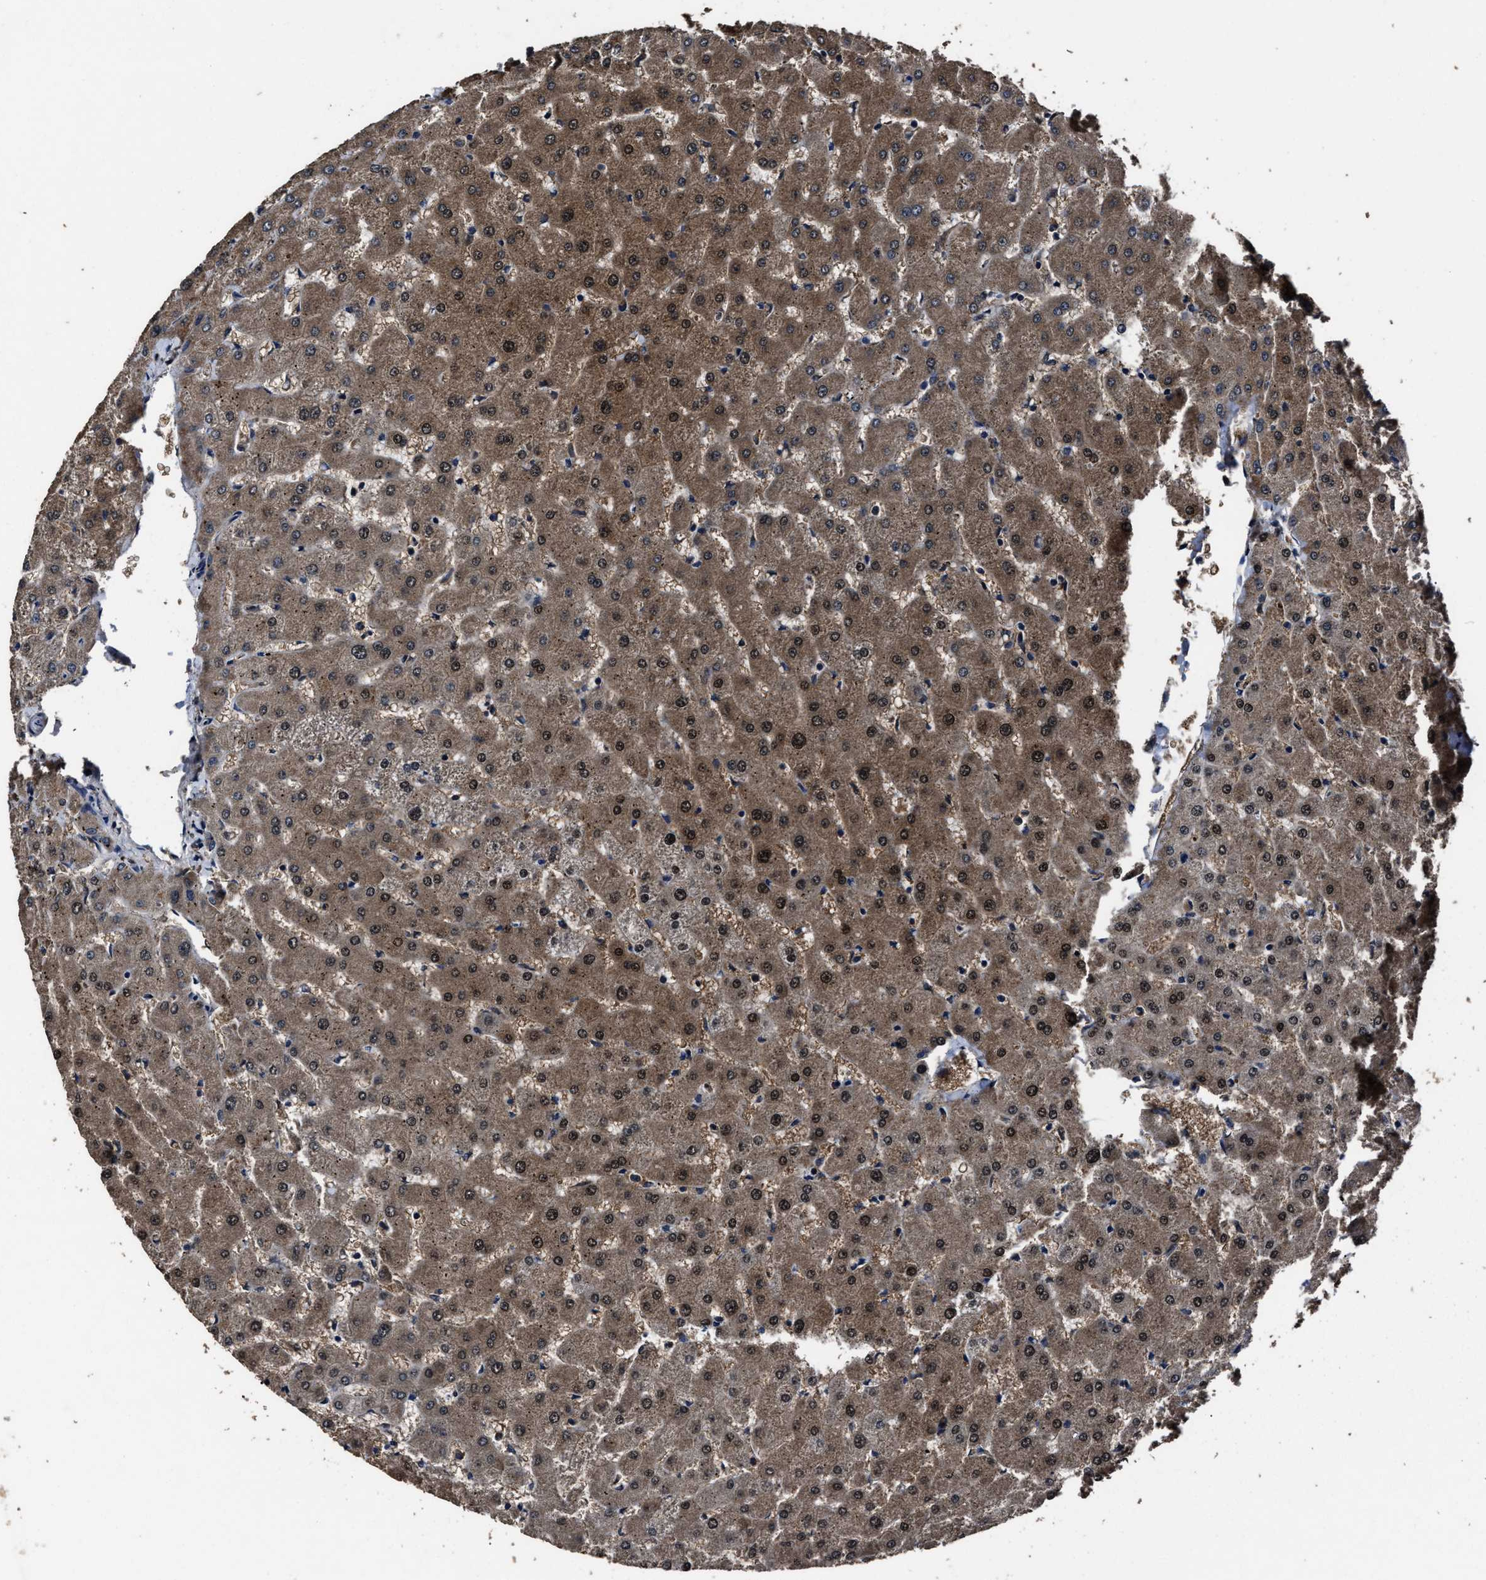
{"staining": {"intensity": "weak", "quantity": ">75%", "location": "cytoplasmic/membranous"}, "tissue": "liver", "cell_type": "Cholangiocytes", "image_type": "normal", "snomed": [{"axis": "morphology", "description": "Normal tissue, NOS"}, {"axis": "topography", "description": "Liver"}], "caption": "Immunohistochemistry (IHC) image of unremarkable liver: human liver stained using immunohistochemistry displays low levels of weak protein expression localized specifically in the cytoplasmic/membranous of cholangiocytes, appearing as a cytoplasmic/membranous brown color.", "gene": "RSBN1L", "patient": {"sex": "female", "age": 63}}